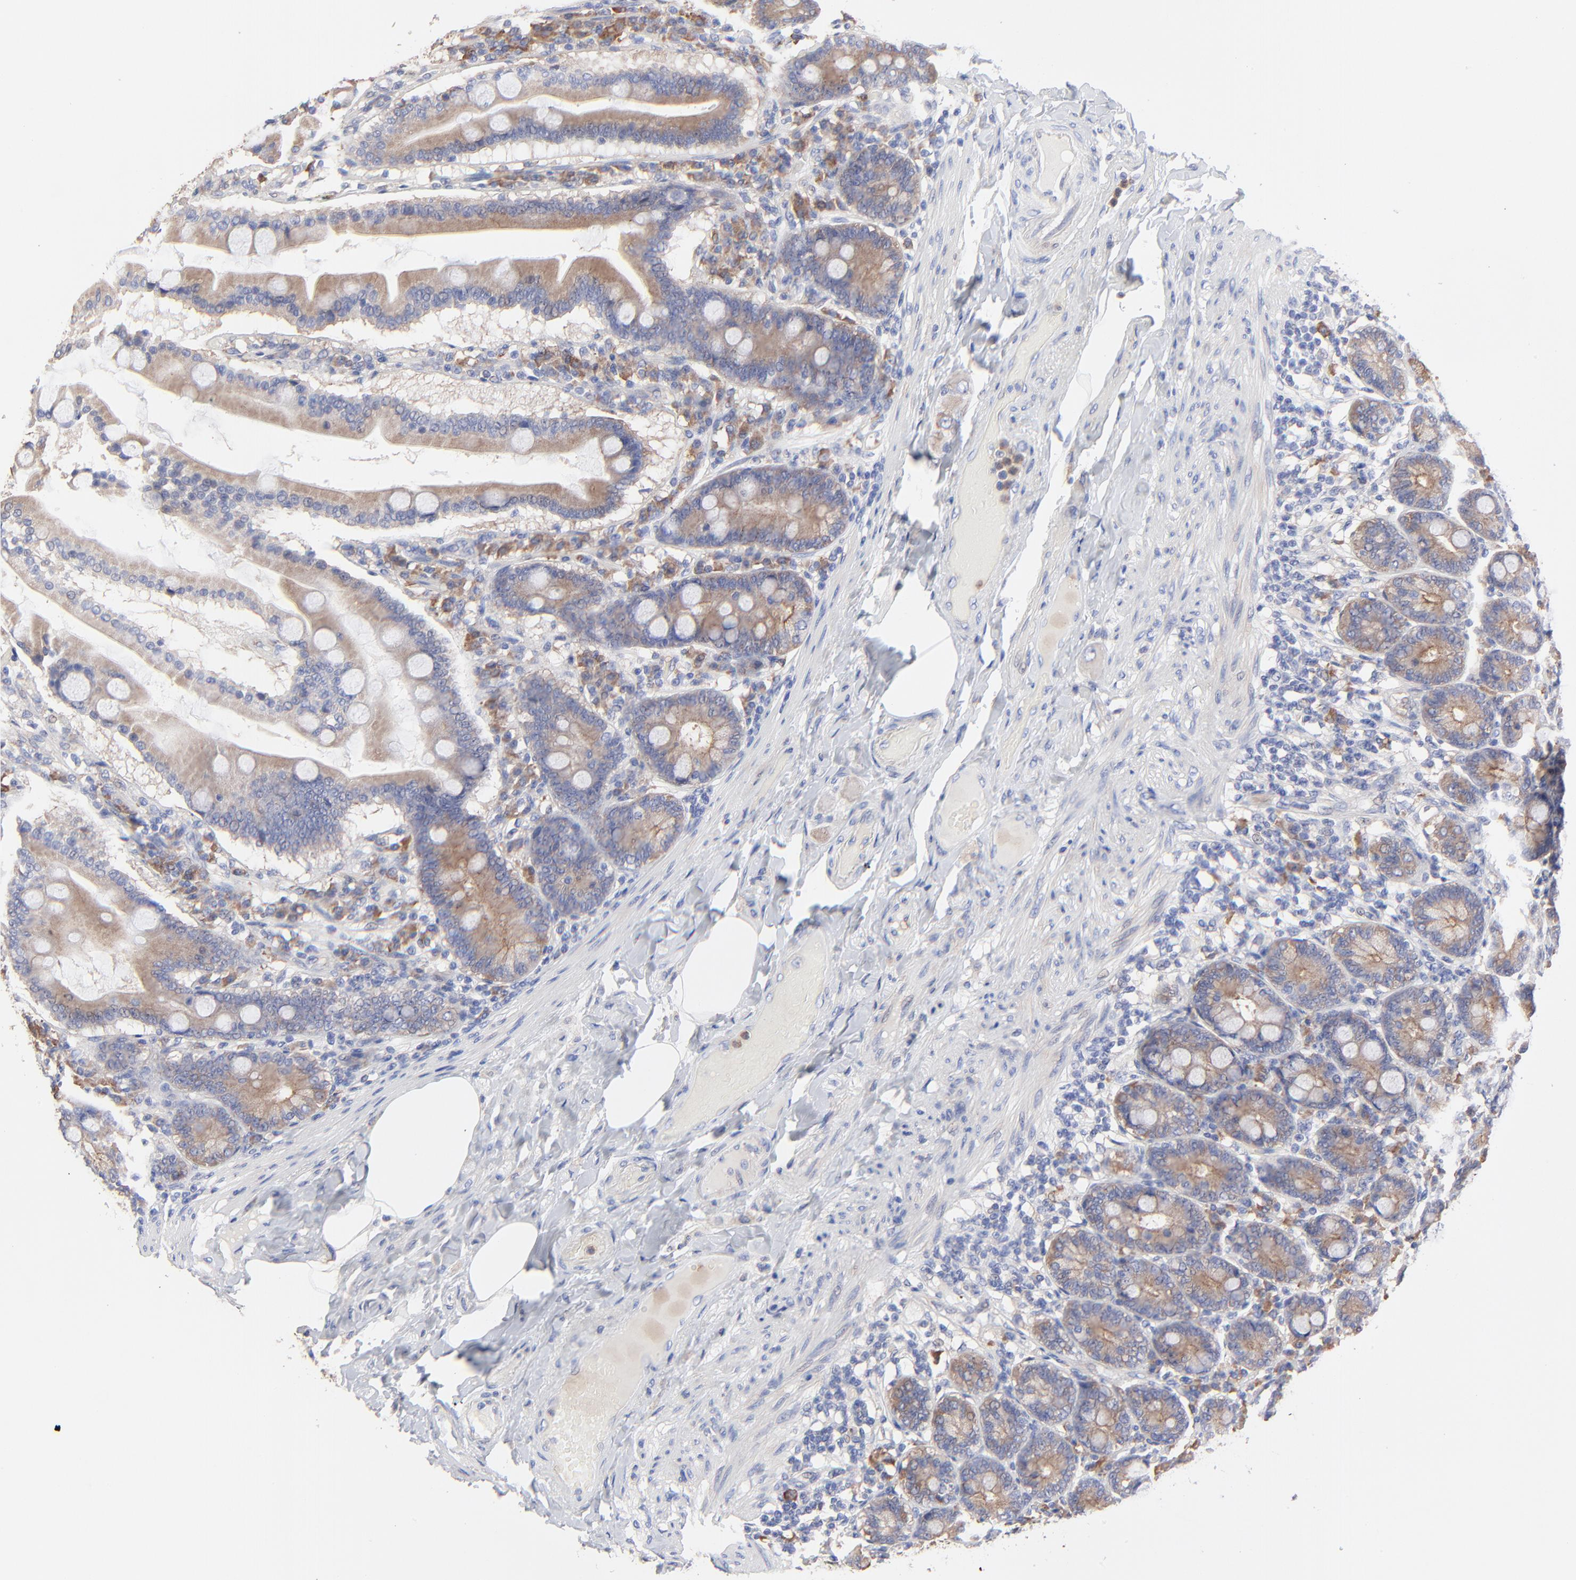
{"staining": {"intensity": "moderate", "quantity": ">75%", "location": "cytoplasmic/membranous"}, "tissue": "duodenum", "cell_type": "Glandular cells", "image_type": "normal", "snomed": [{"axis": "morphology", "description": "Normal tissue, NOS"}, {"axis": "topography", "description": "Duodenum"}], "caption": "Immunohistochemical staining of normal duodenum demonstrates moderate cytoplasmic/membranous protein staining in about >75% of glandular cells.", "gene": "PPFIBP2", "patient": {"sex": "female", "age": 64}}